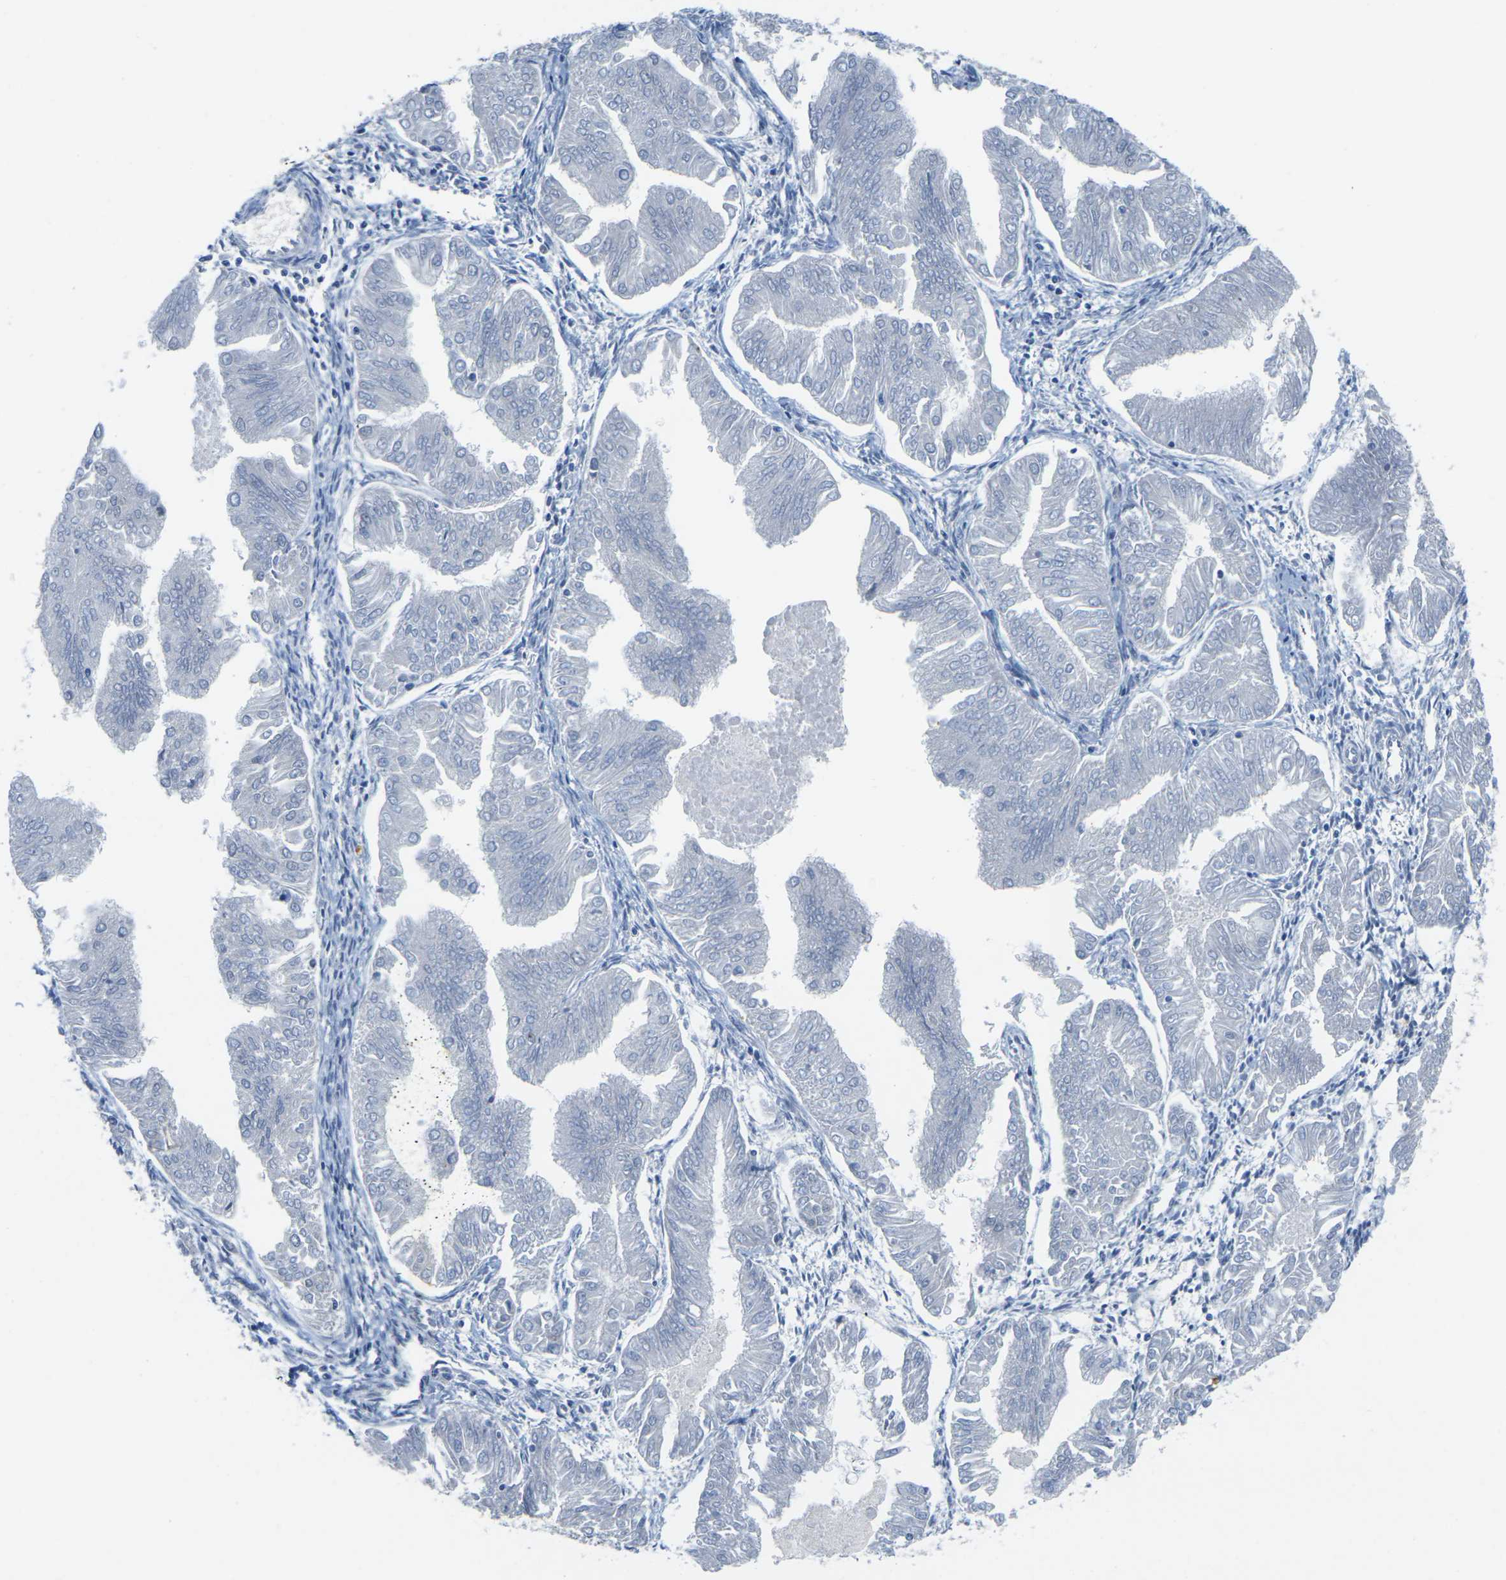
{"staining": {"intensity": "negative", "quantity": "none", "location": "none"}, "tissue": "endometrial cancer", "cell_type": "Tumor cells", "image_type": "cancer", "snomed": [{"axis": "morphology", "description": "Adenocarcinoma, NOS"}, {"axis": "topography", "description": "Endometrium"}], "caption": "The IHC histopathology image has no significant expression in tumor cells of endometrial adenocarcinoma tissue.", "gene": "CDK2", "patient": {"sex": "female", "age": 53}}